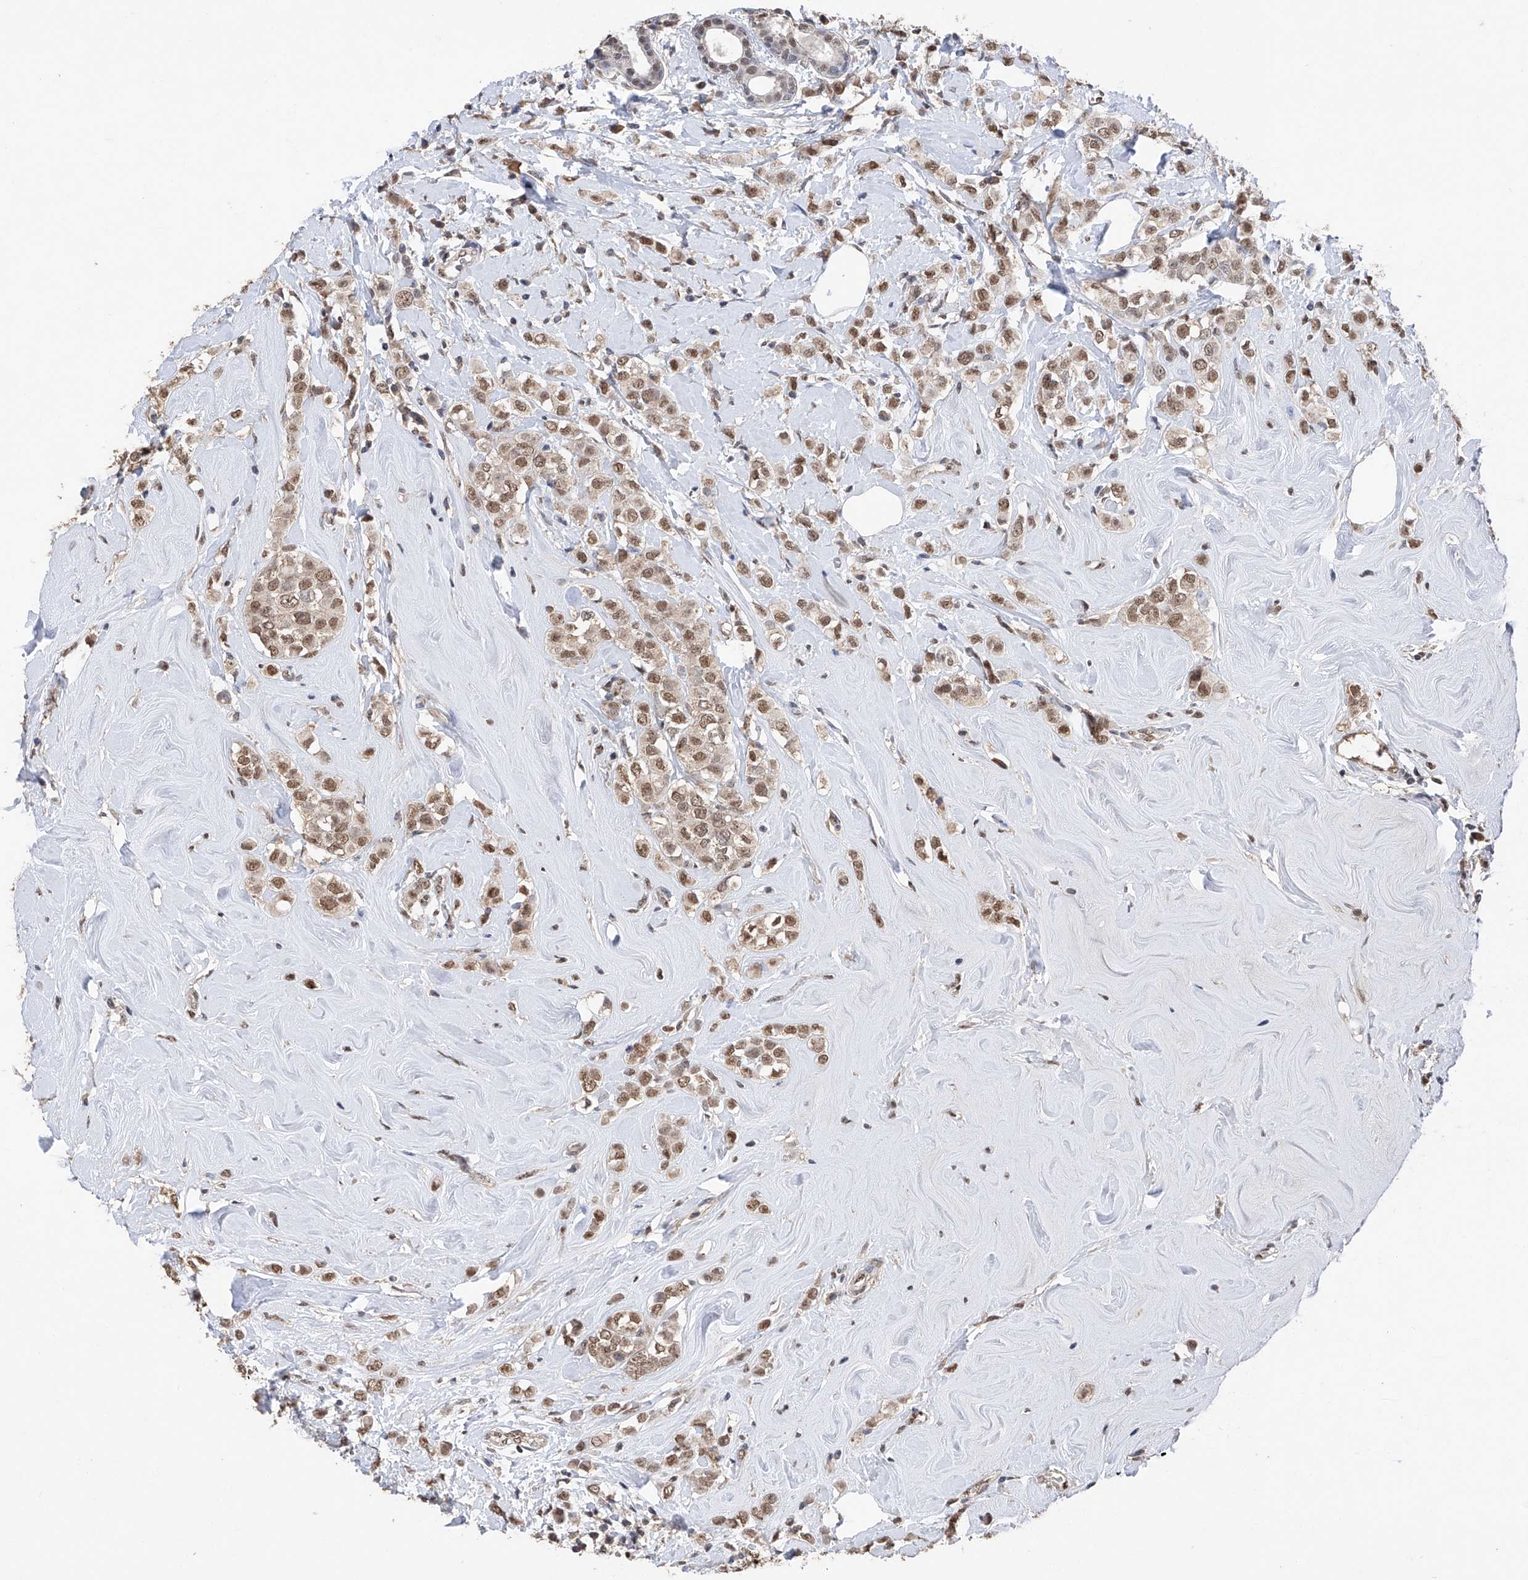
{"staining": {"intensity": "moderate", "quantity": ">75%", "location": "nuclear"}, "tissue": "breast cancer", "cell_type": "Tumor cells", "image_type": "cancer", "snomed": [{"axis": "morphology", "description": "Lobular carcinoma"}, {"axis": "topography", "description": "Breast"}], "caption": "An IHC micrograph of tumor tissue is shown. Protein staining in brown highlights moderate nuclear positivity in breast cancer within tumor cells.", "gene": "DMAP1", "patient": {"sex": "female", "age": 47}}